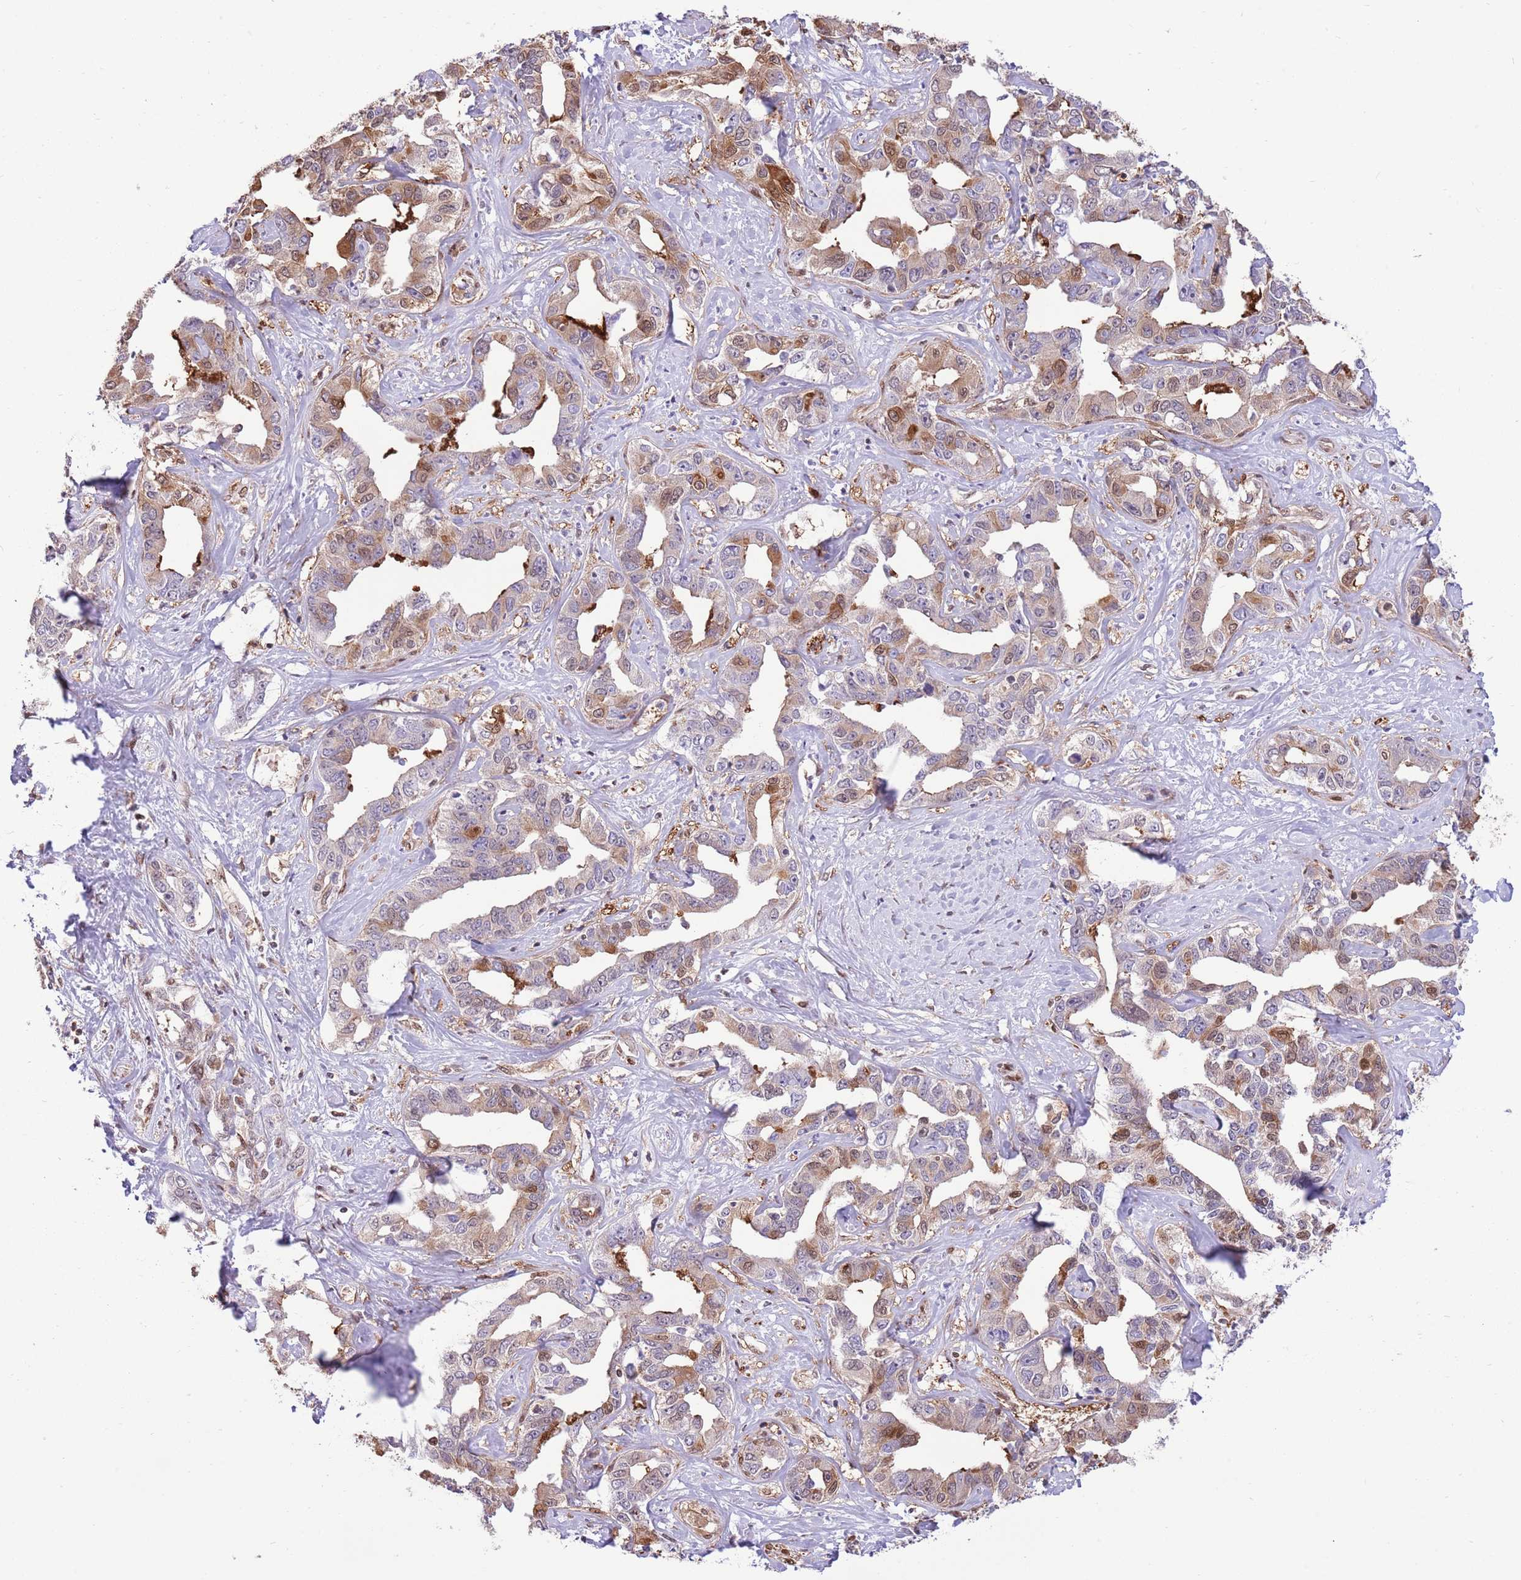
{"staining": {"intensity": "moderate", "quantity": "<25%", "location": "cytoplasmic/membranous,nuclear"}, "tissue": "liver cancer", "cell_type": "Tumor cells", "image_type": "cancer", "snomed": [{"axis": "morphology", "description": "Cholangiocarcinoma"}, {"axis": "topography", "description": "Liver"}], "caption": "Cholangiocarcinoma (liver) was stained to show a protein in brown. There is low levels of moderate cytoplasmic/membranous and nuclear staining in about <25% of tumor cells.", "gene": "NSFL1C", "patient": {"sex": "male", "age": 59}}